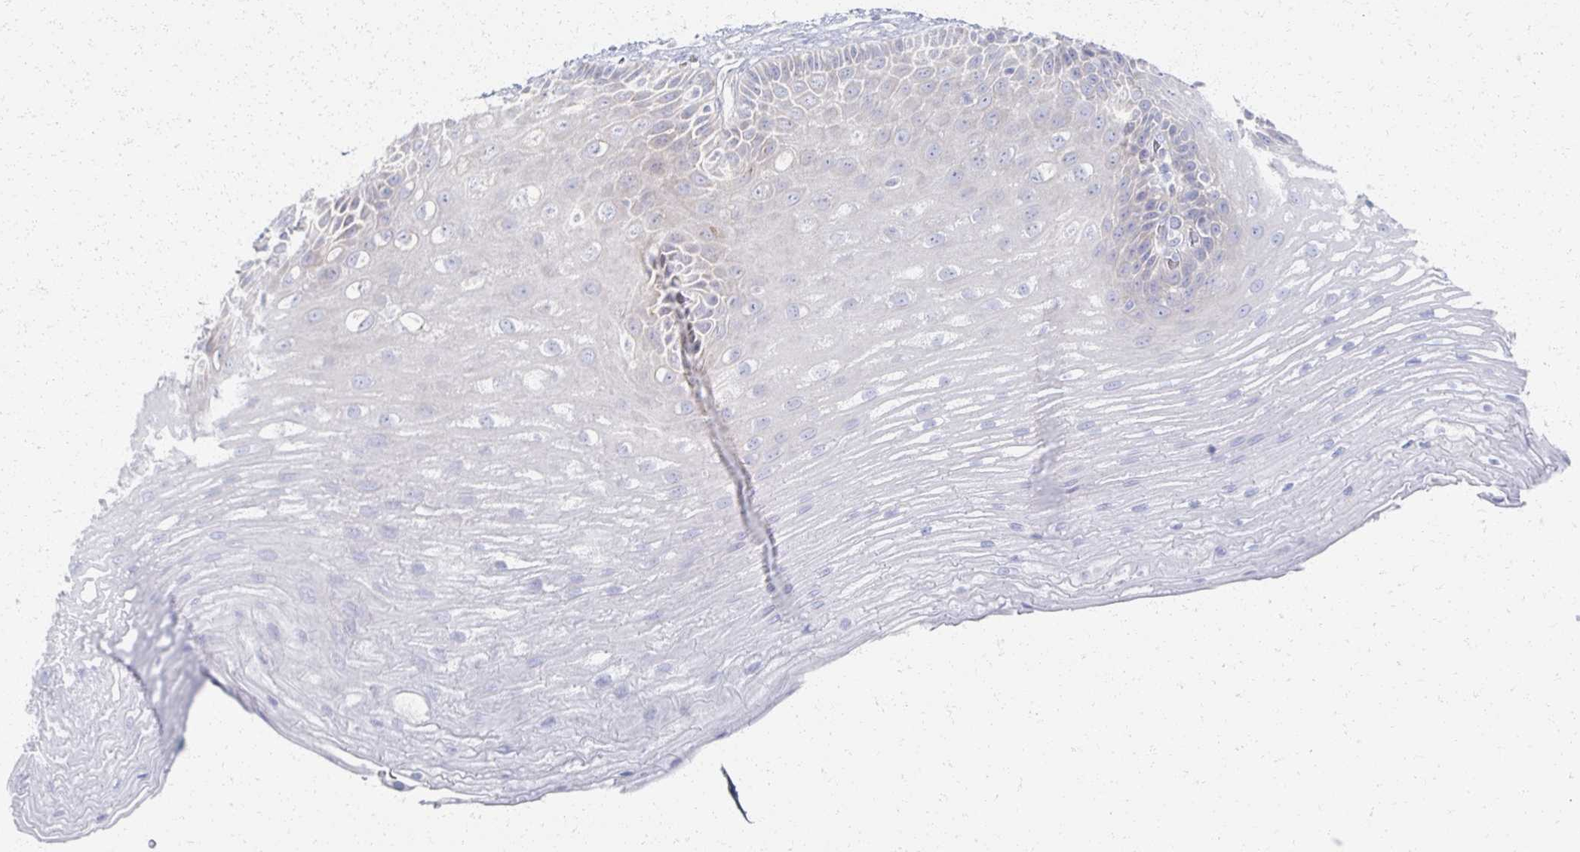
{"staining": {"intensity": "negative", "quantity": "none", "location": "none"}, "tissue": "esophagus", "cell_type": "Squamous epithelial cells", "image_type": "normal", "snomed": [{"axis": "morphology", "description": "Normal tissue, NOS"}, {"axis": "topography", "description": "Esophagus"}], "caption": "The histopathology image reveals no staining of squamous epithelial cells in unremarkable esophagus.", "gene": "PRR20A", "patient": {"sex": "male", "age": 62}}